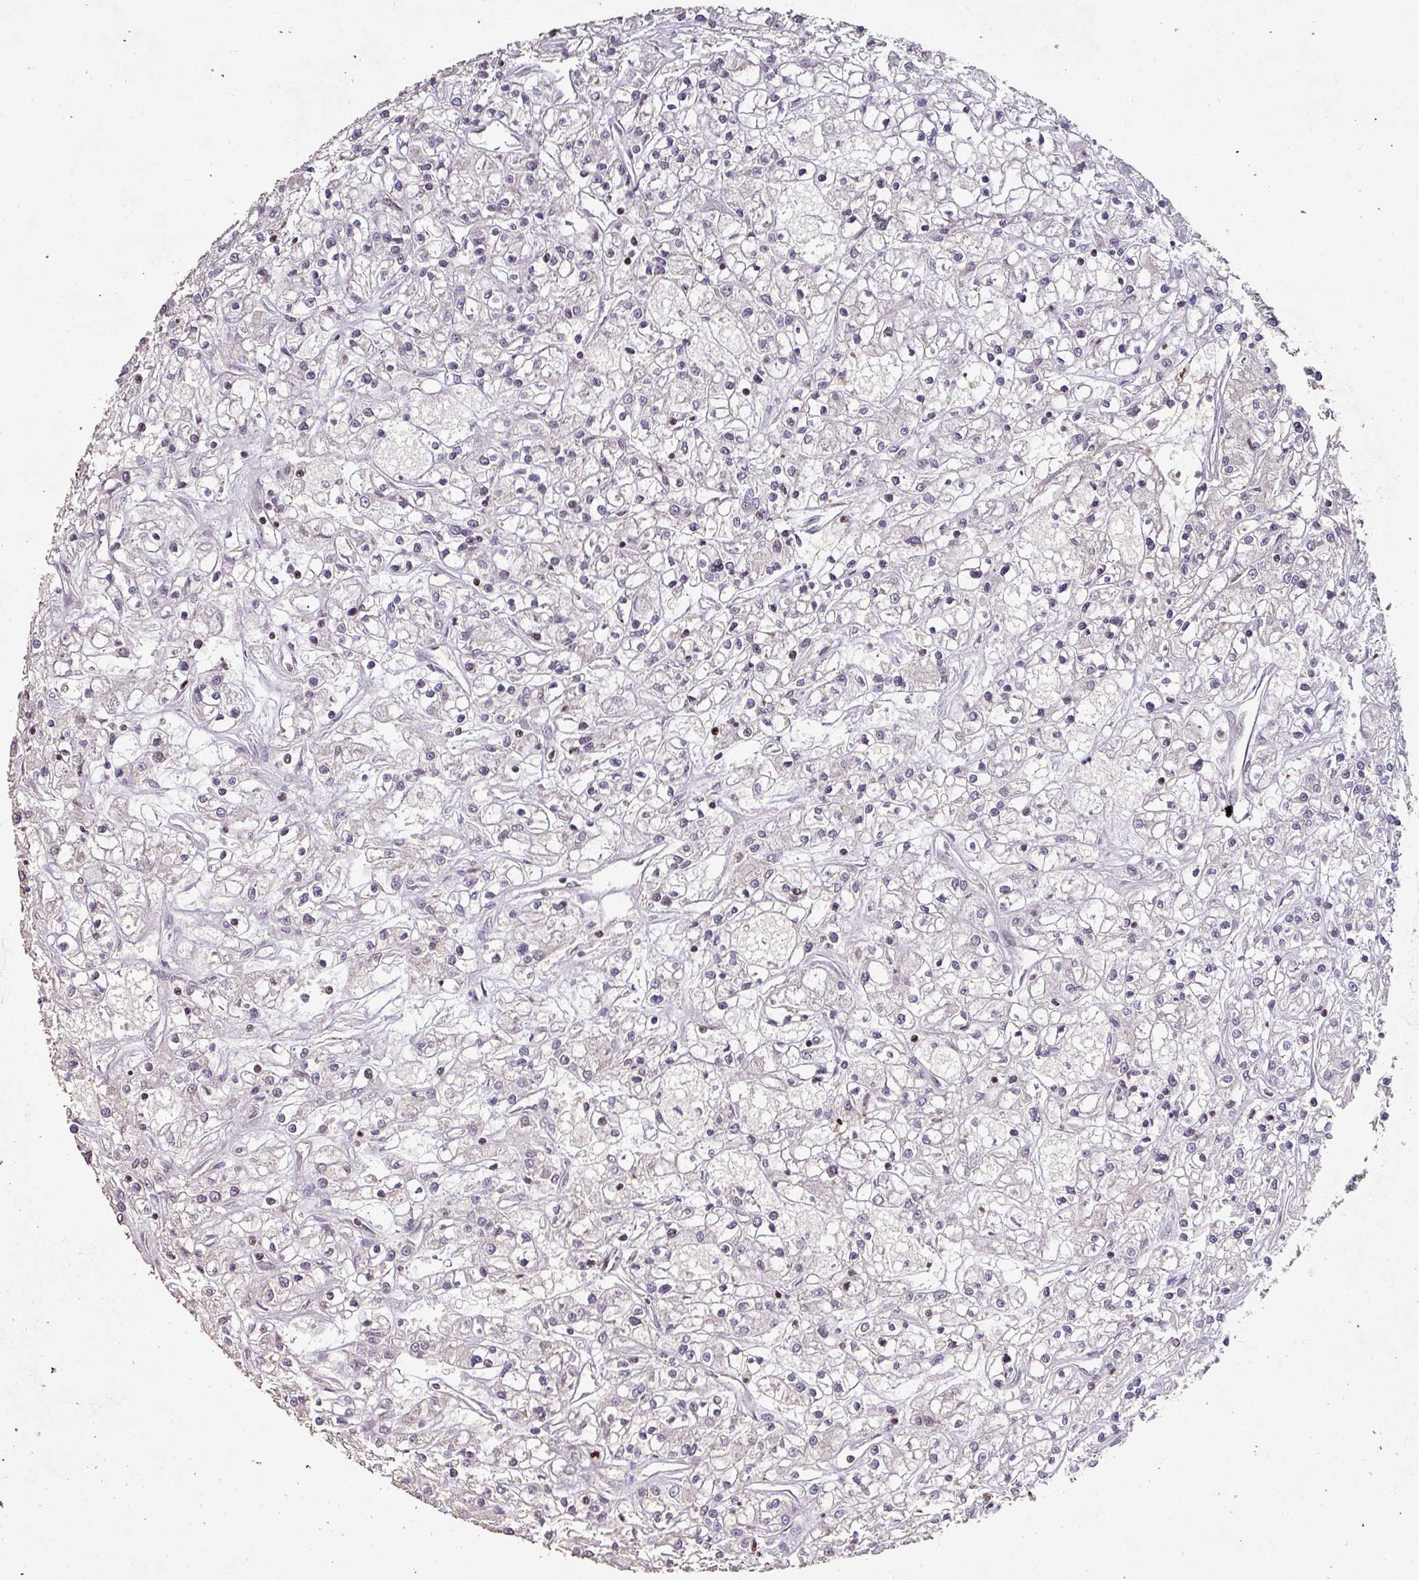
{"staining": {"intensity": "negative", "quantity": "none", "location": "none"}, "tissue": "renal cancer", "cell_type": "Tumor cells", "image_type": "cancer", "snomed": [{"axis": "morphology", "description": "Adenocarcinoma, NOS"}, {"axis": "topography", "description": "Kidney"}], "caption": "Renal cancer (adenocarcinoma) was stained to show a protein in brown. There is no significant positivity in tumor cells. Brightfield microscopy of IHC stained with DAB (3,3'-diaminobenzidine) (brown) and hematoxylin (blue), captured at high magnification.", "gene": "RPL23A", "patient": {"sex": "female", "age": 59}}